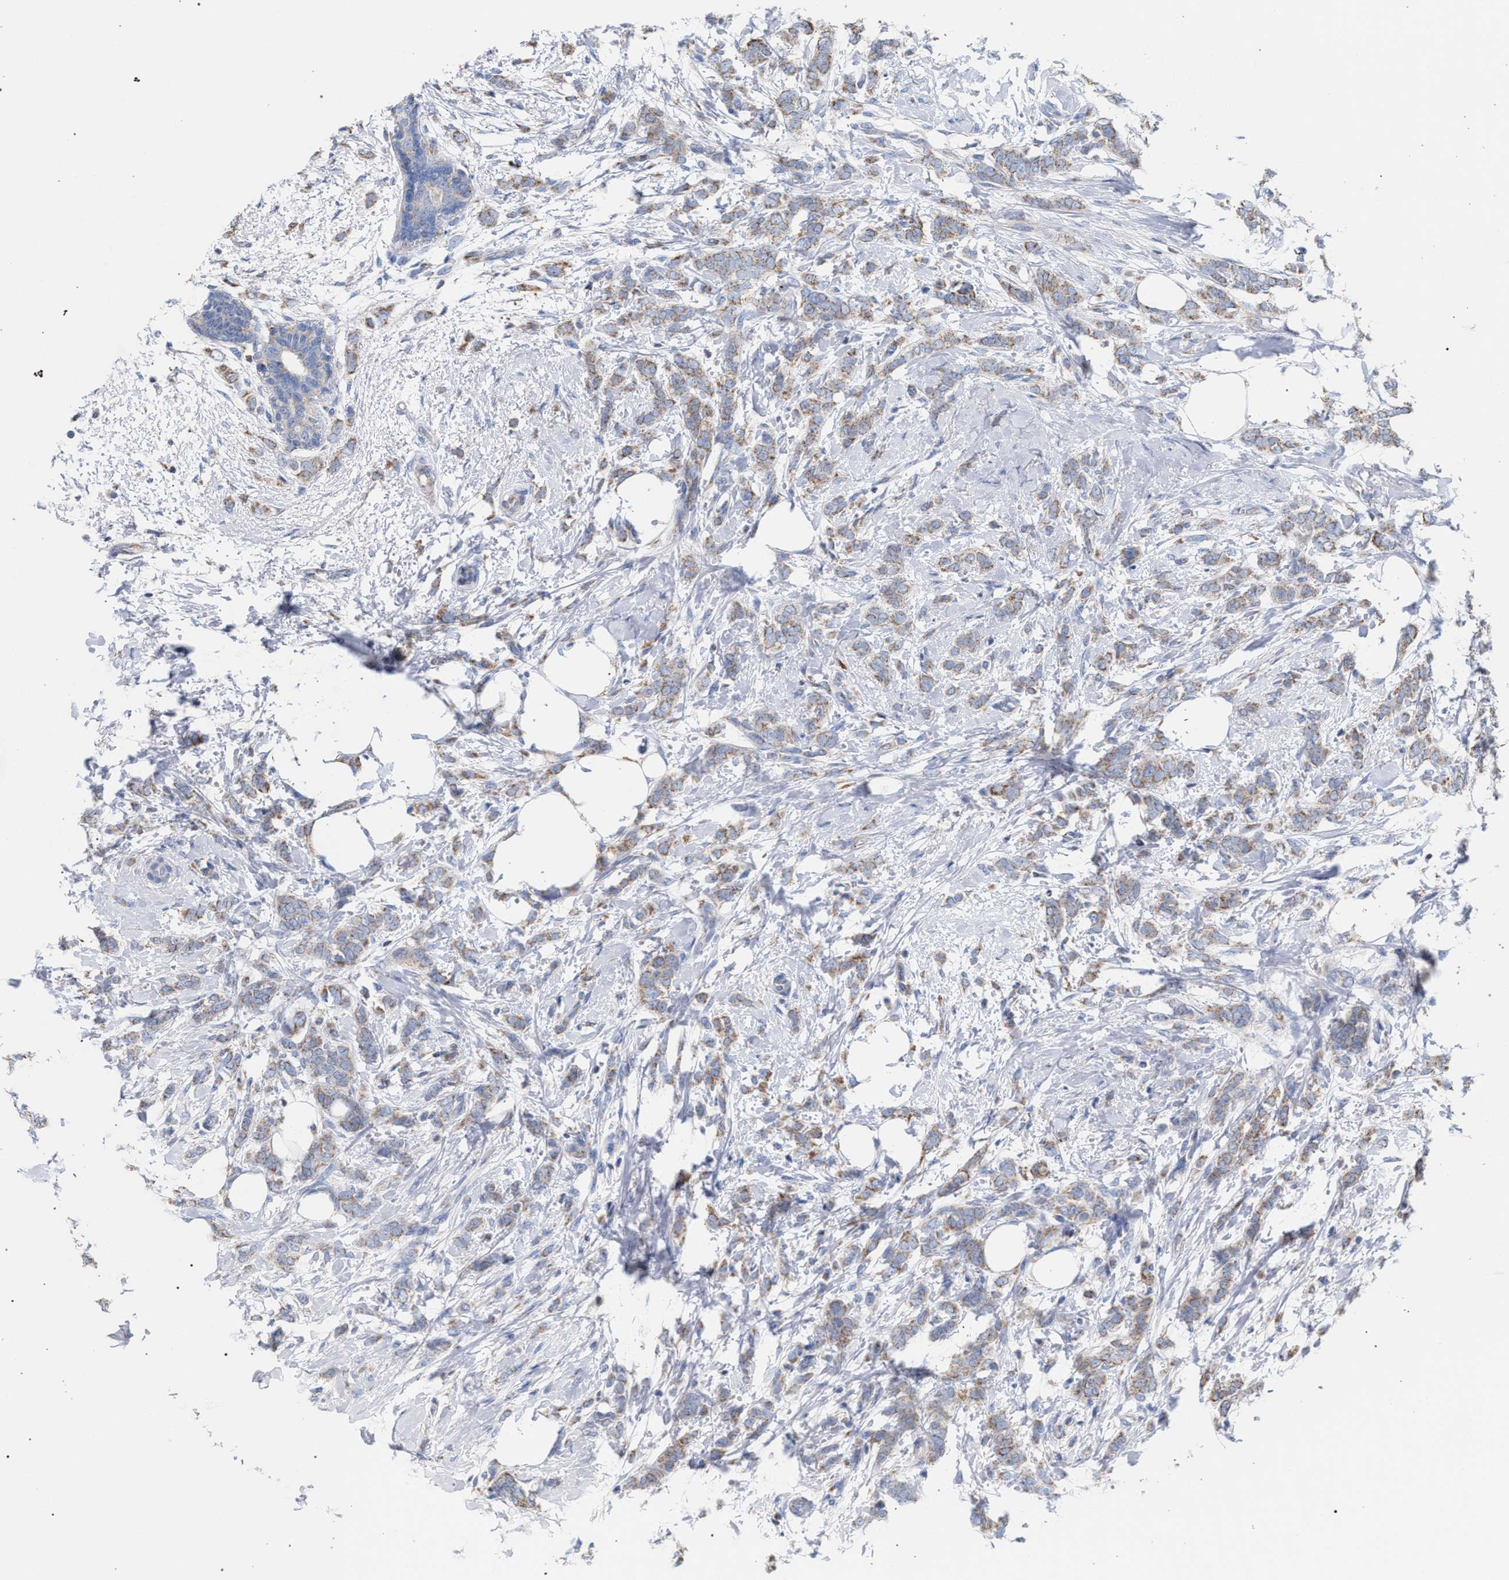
{"staining": {"intensity": "moderate", "quantity": ">75%", "location": "cytoplasmic/membranous"}, "tissue": "breast cancer", "cell_type": "Tumor cells", "image_type": "cancer", "snomed": [{"axis": "morphology", "description": "Lobular carcinoma, in situ"}, {"axis": "morphology", "description": "Lobular carcinoma"}, {"axis": "topography", "description": "Breast"}], "caption": "Immunohistochemical staining of breast lobular carcinoma reveals medium levels of moderate cytoplasmic/membranous protein positivity in approximately >75% of tumor cells.", "gene": "ECI2", "patient": {"sex": "female", "age": 41}}